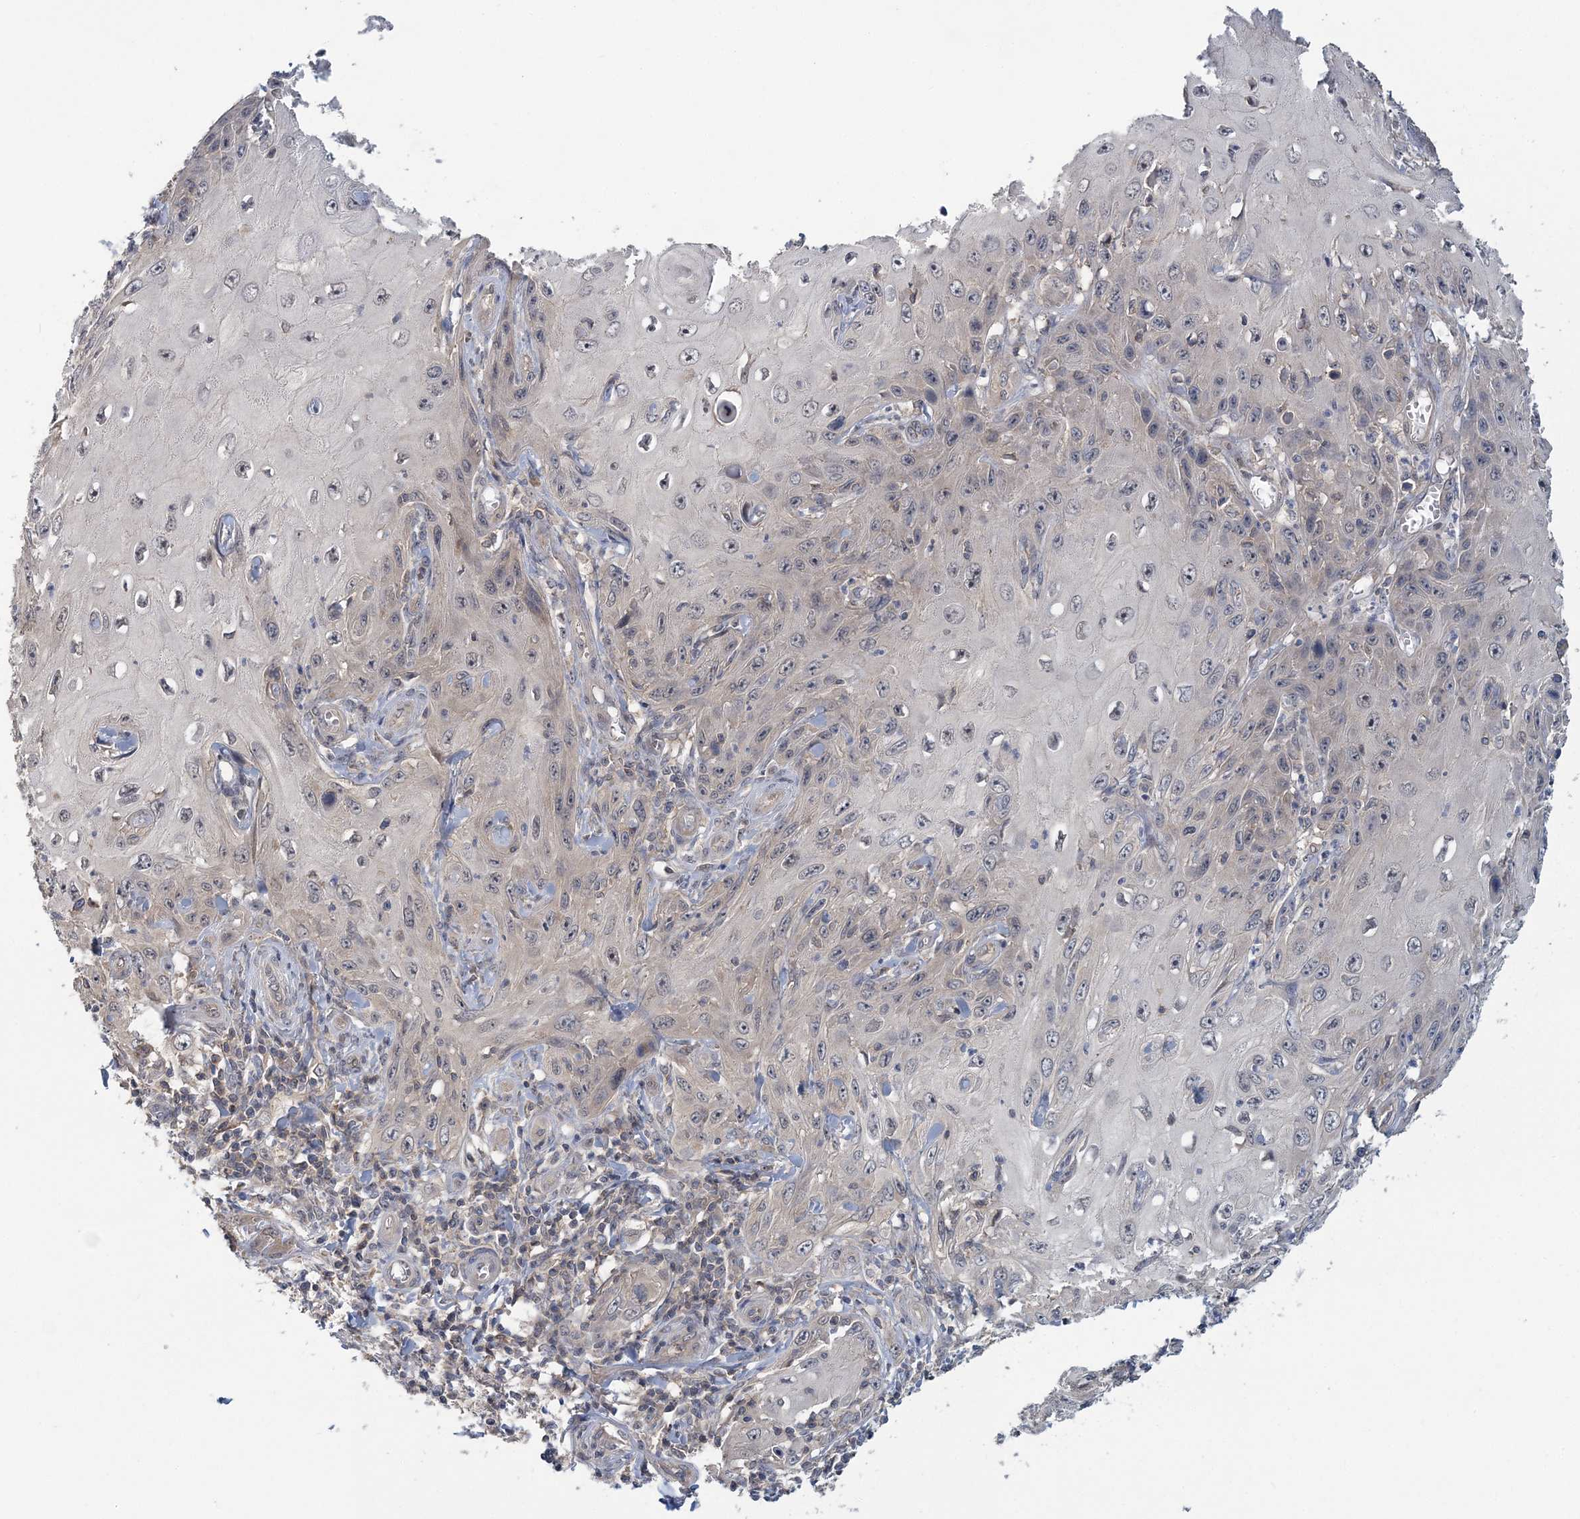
{"staining": {"intensity": "negative", "quantity": "none", "location": "none"}, "tissue": "skin cancer", "cell_type": "Tumor cells", "image_type": "cancer", "snomed": [{"axis": "morphology", "description": "Squamous cell carcinoma, NOS"}, {"axis": "topography", "description": "Skin"}], "caption": "There is no significant staining in tumor cells of skin cancer (squamous cell carcinoma). Brightfield microscopy of IHC stained with DAB (brown) and hematoxylin (blue), captured at high magnification.", "gene": "RNF25", "patient": {"sex": "female", "age": 73}}